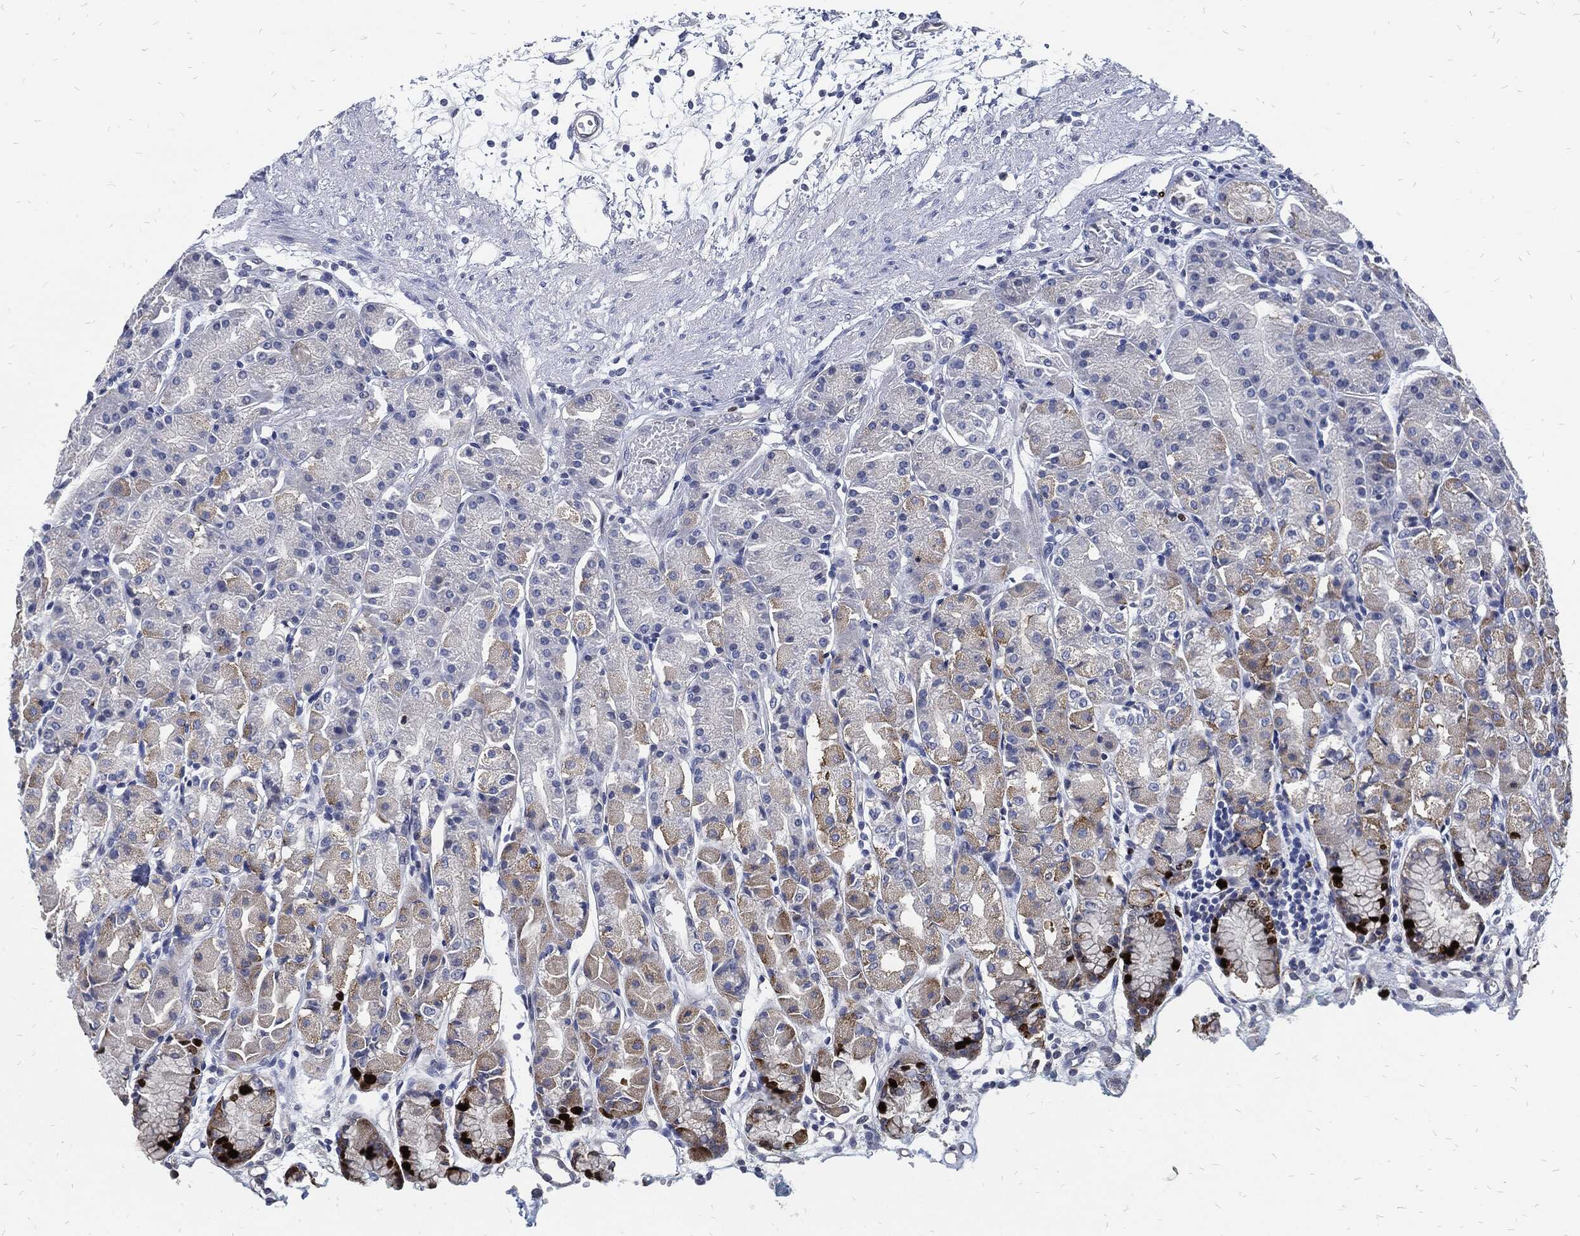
{"staining": {"intensity": "strong", "quantity": "<25%", "location": "nuclear"}, "tissue": "stomach", "cell_type": "Glandular cells", "image_type": "normal", "snomed": [{"axis": "morphology", "description": "Normal tissue, NOS"}, {"axis": "morphology", "description": "Adenocarcinoma, NOS"}, {"axis": "topography", "description": "Stomach"}], "caption": "DAB immunohistochemical staining of benign stomach demonstrates strong nuclear protein staining in about <25% of glandular cells. The staining was performed using DAB, with brown indicating positive protein expression. Nuclei are stained blue with hematoxylin.", "gene": "MKI67", "patient": {"sex": "female", "age": 81}}